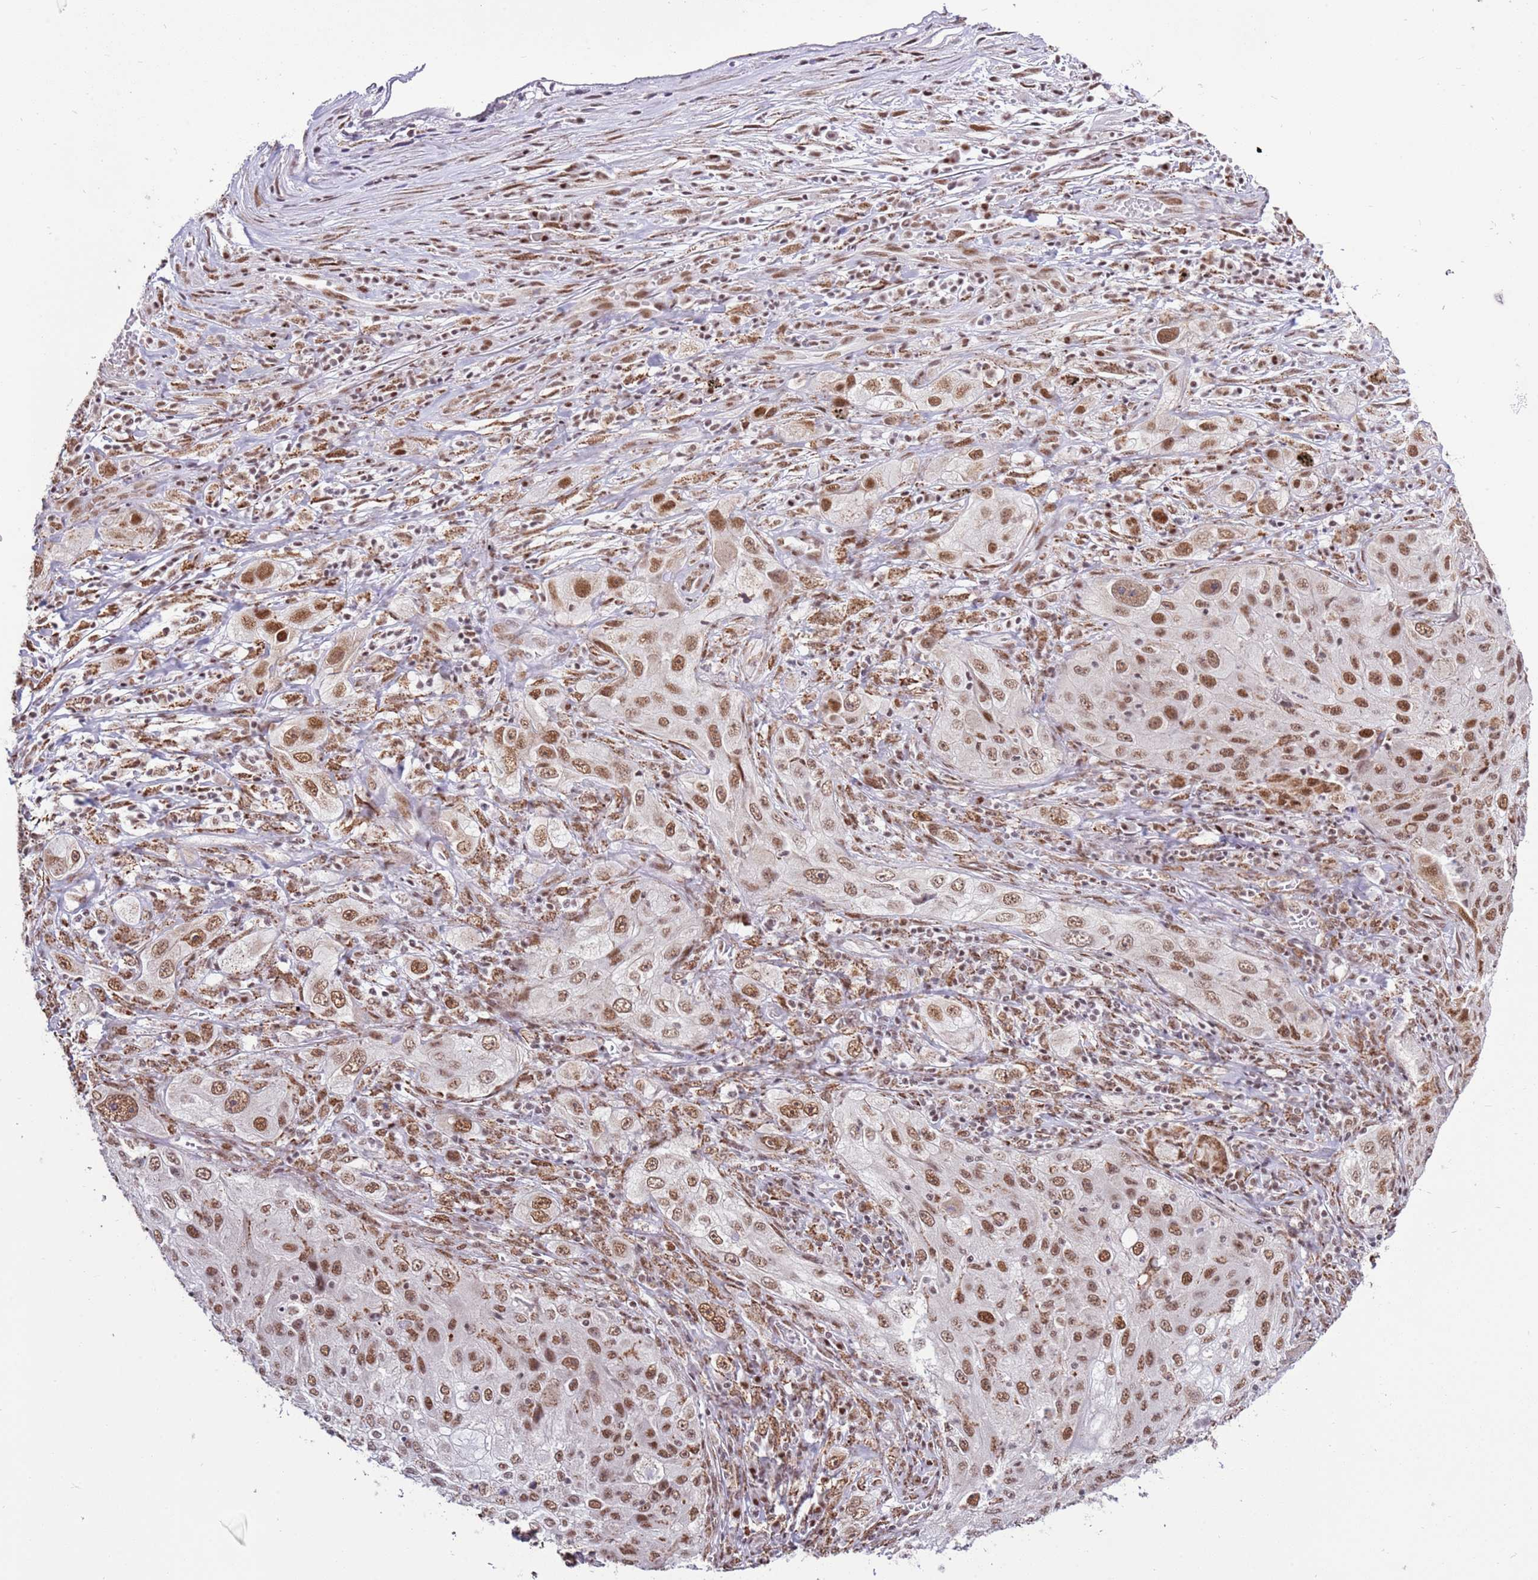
{"staining": {"intensity": "moderate", "quantity": ">75%", "location": "nuclear"}, "tissue": "lung cancer", "cell_type": "Tumor cells", "image_type": "cancer", "snomed": [{"axis": "morphology", "description": "Squamous cell carcinoma, NOS"}, {"axis": "topography", "description": "Lung"}], "caption": "Approximately >75% of tumor cells in lung cancer show moderate nuclear protein expression as visualized by brown immunohistochemical staining.", "gene": "AKAP8L", "patient": {"sex": "female", "age": 69}}